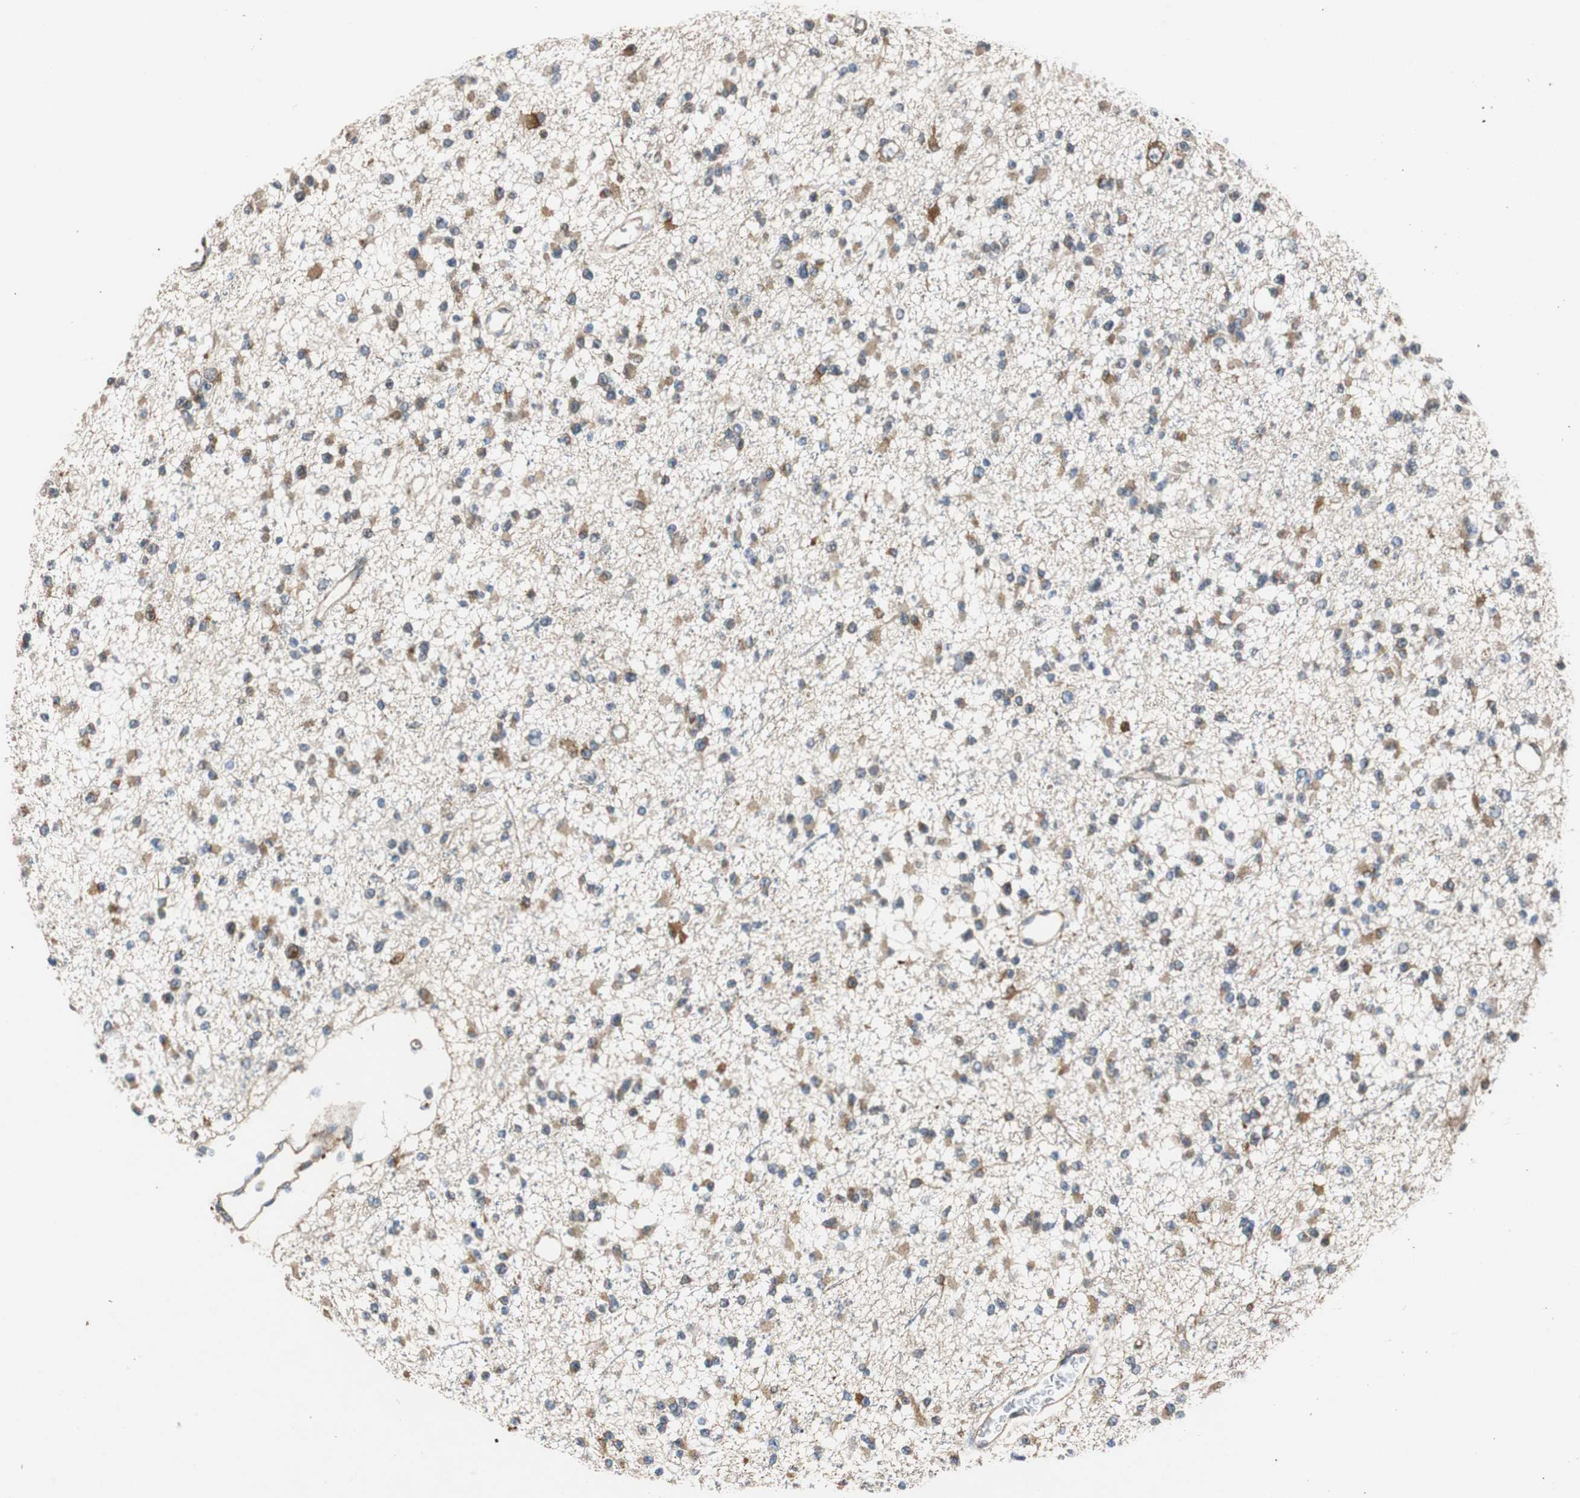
{"staining": {"intensity": "moderate", "quantity": "25%-75%", "location": "cytoplasmic/membranous"}, "tissue": "glioma", "cell_type": "Tumor cells", "image_type": "cancer", "snomed": [{"axis": "morphology", "description": "Glioma, malignant, Low grade"}, {"axis": "topography", "description": "Brain"}], "caption": "Immunohistochemistry micrograph of human low-grade glioma (malignant) stained for a protein (brown), which displays medium levels of moderate cytoplasmic/membranous staining in approximately 25%-75% of tumor cells.", "gene": "ISCU", "patient": {"sex": "female", "age": 22}}